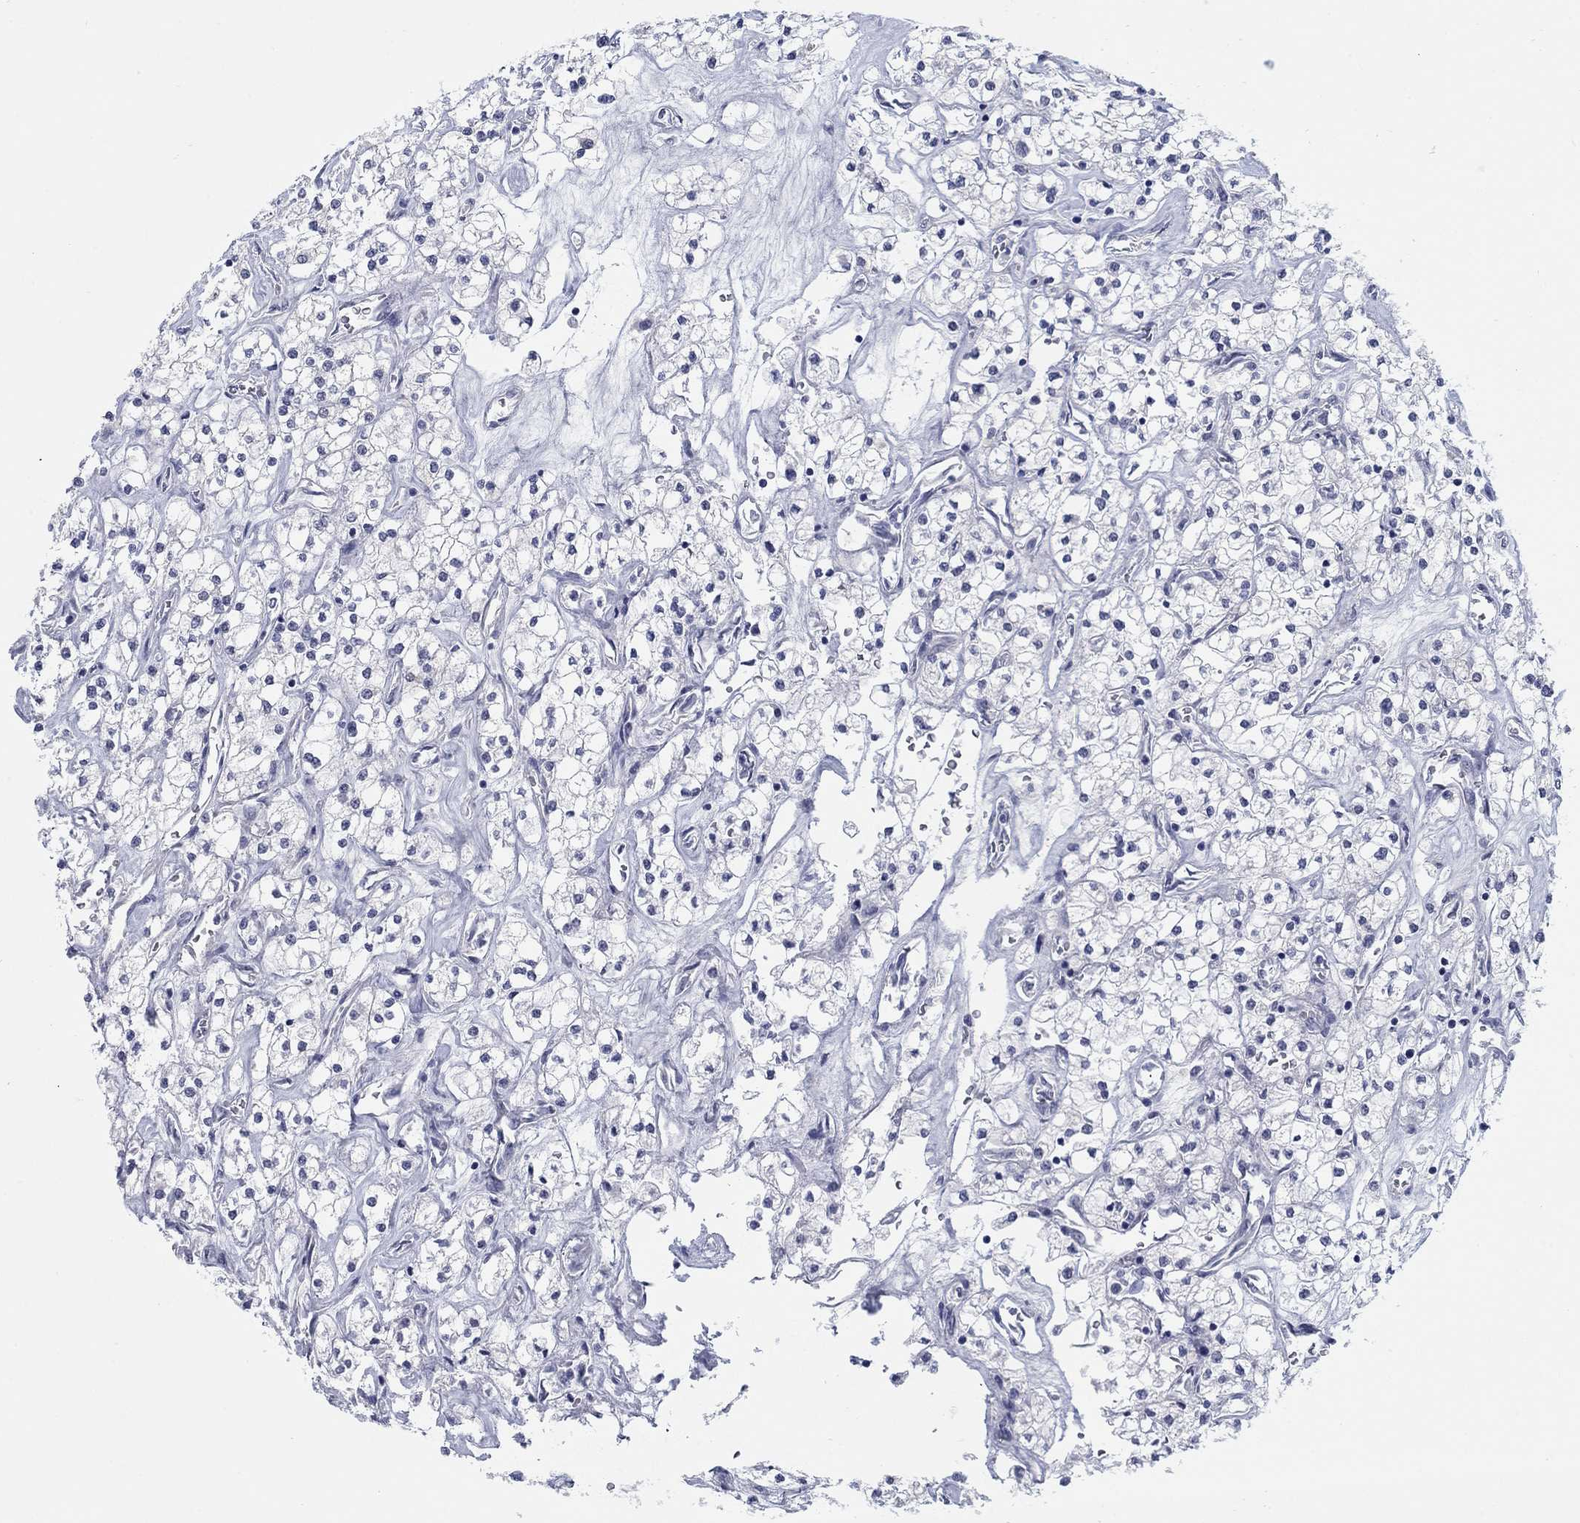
{"staining": {"intensity": "negative", "quantity": "none", "location": "none"}, "tissue": "renal cancer", "cell_type": "Tumor cells", "image_type": "cancer", "snomed": [{"axis": "morphology", "description": "Adenocarcinoma, NOS"}, {"axis": "topography", "description": "Kidney"}], "caption": "High power microscopy photomicrograph of an immunohistochemistry (IHC) photomicrograph of renal adenocarcinoma, revealing no significant expression in tumor cells. (DAB (3,3'-diaminobenzidine) IHC visualized using brightfield microscopy, high magnification).", "gene": "ATP6V1G2", "patient": {"sex": "male", "age": 80}}